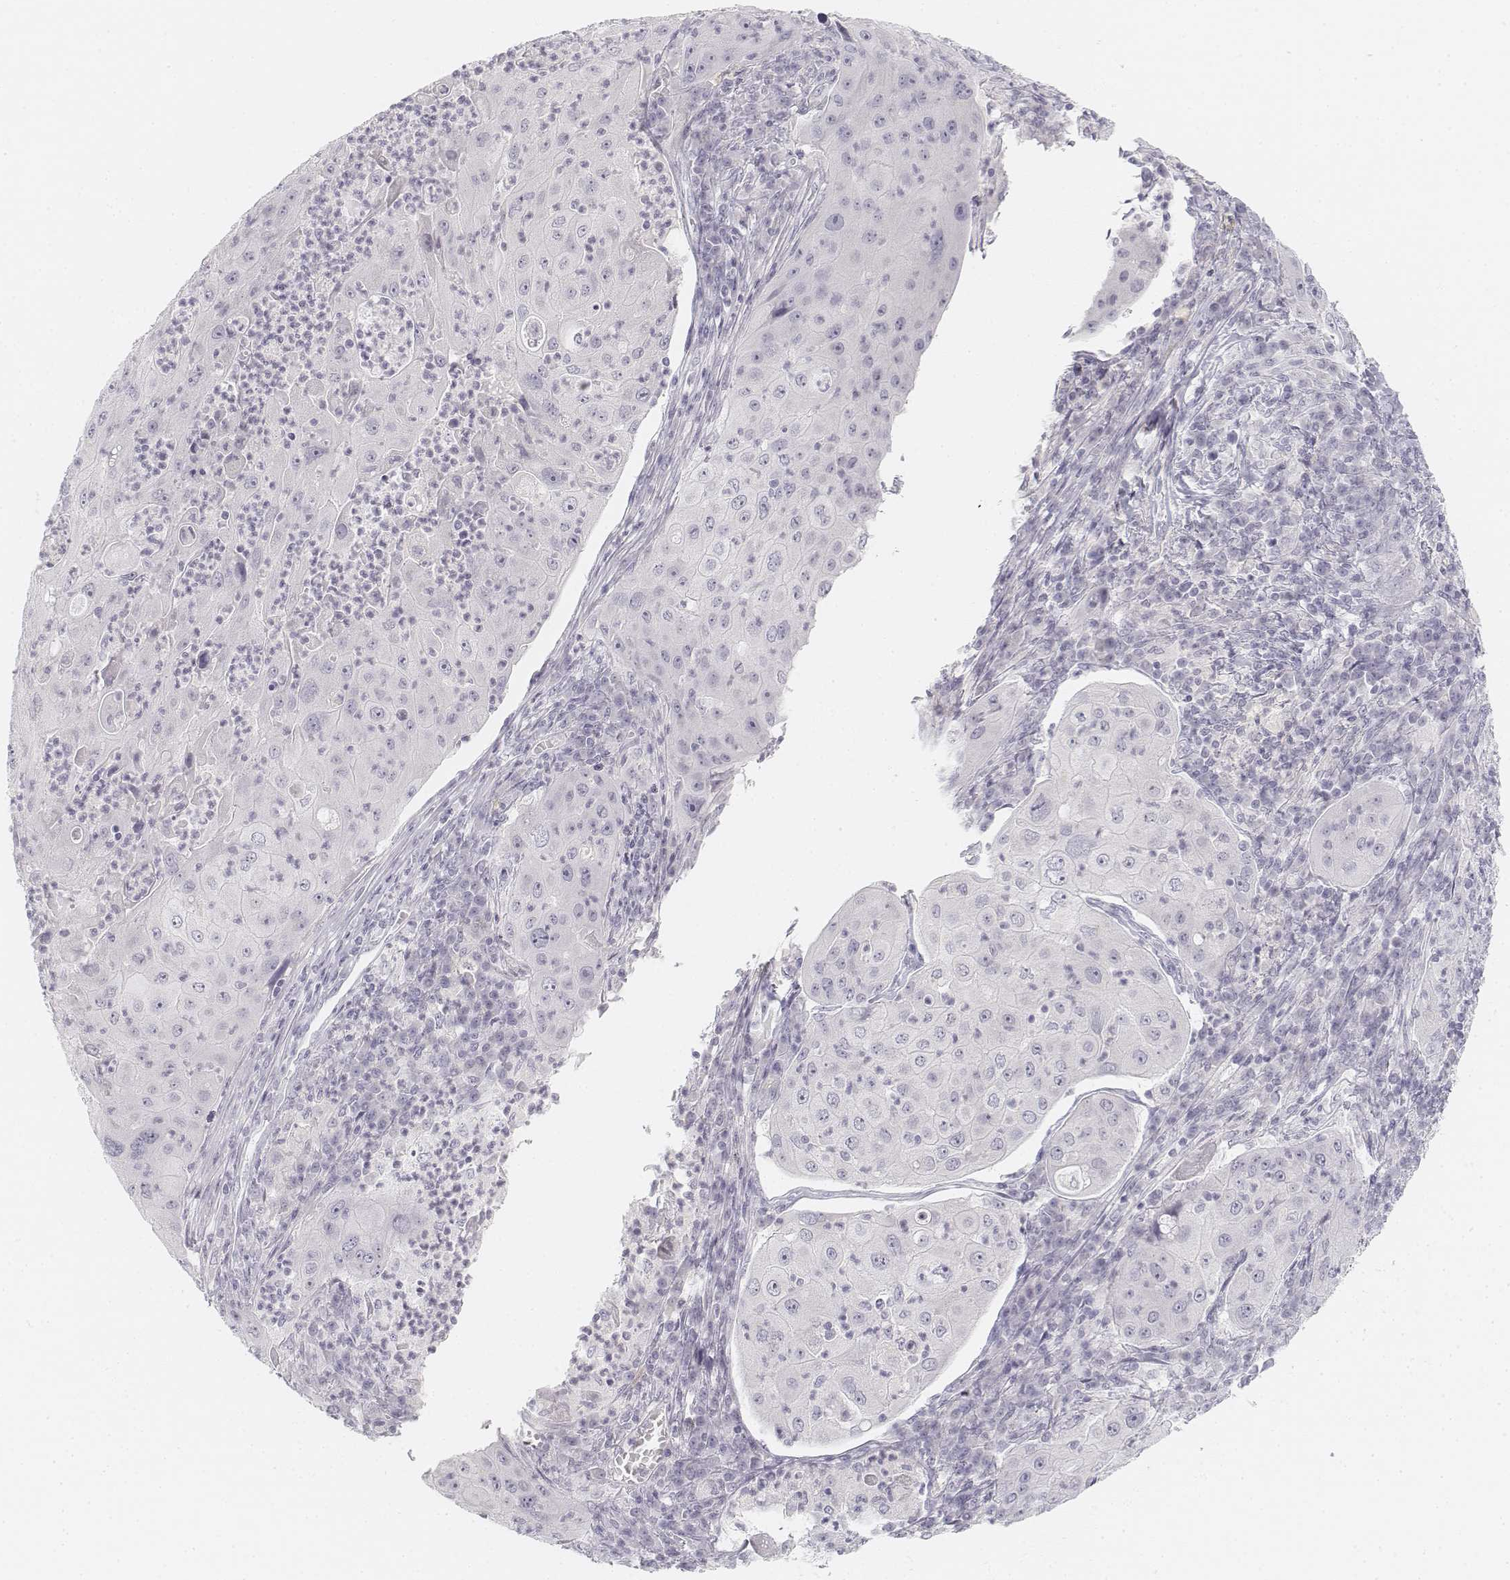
{"staining": {"intensity": "negative", "quantity": "none", "location": "none"}, "tissue": "lung cancer", "cell_type": "Tumor cells", "image_type": "cancer", "snomed": [{"axis": "morphology", "description": "Squamous cell carcinoma, NOS"}, {"axis": "topography", "description": "Lung"}], "caption": "An immunohistochemistry (IHC) image of lung cancer (squamous cell carcinoma) is shown. There is no staining in tumor cells of lung cancer (squamous cell carcinoma).", "gene": "KRT25", "patient": {"sex": "female", "age": 59}}